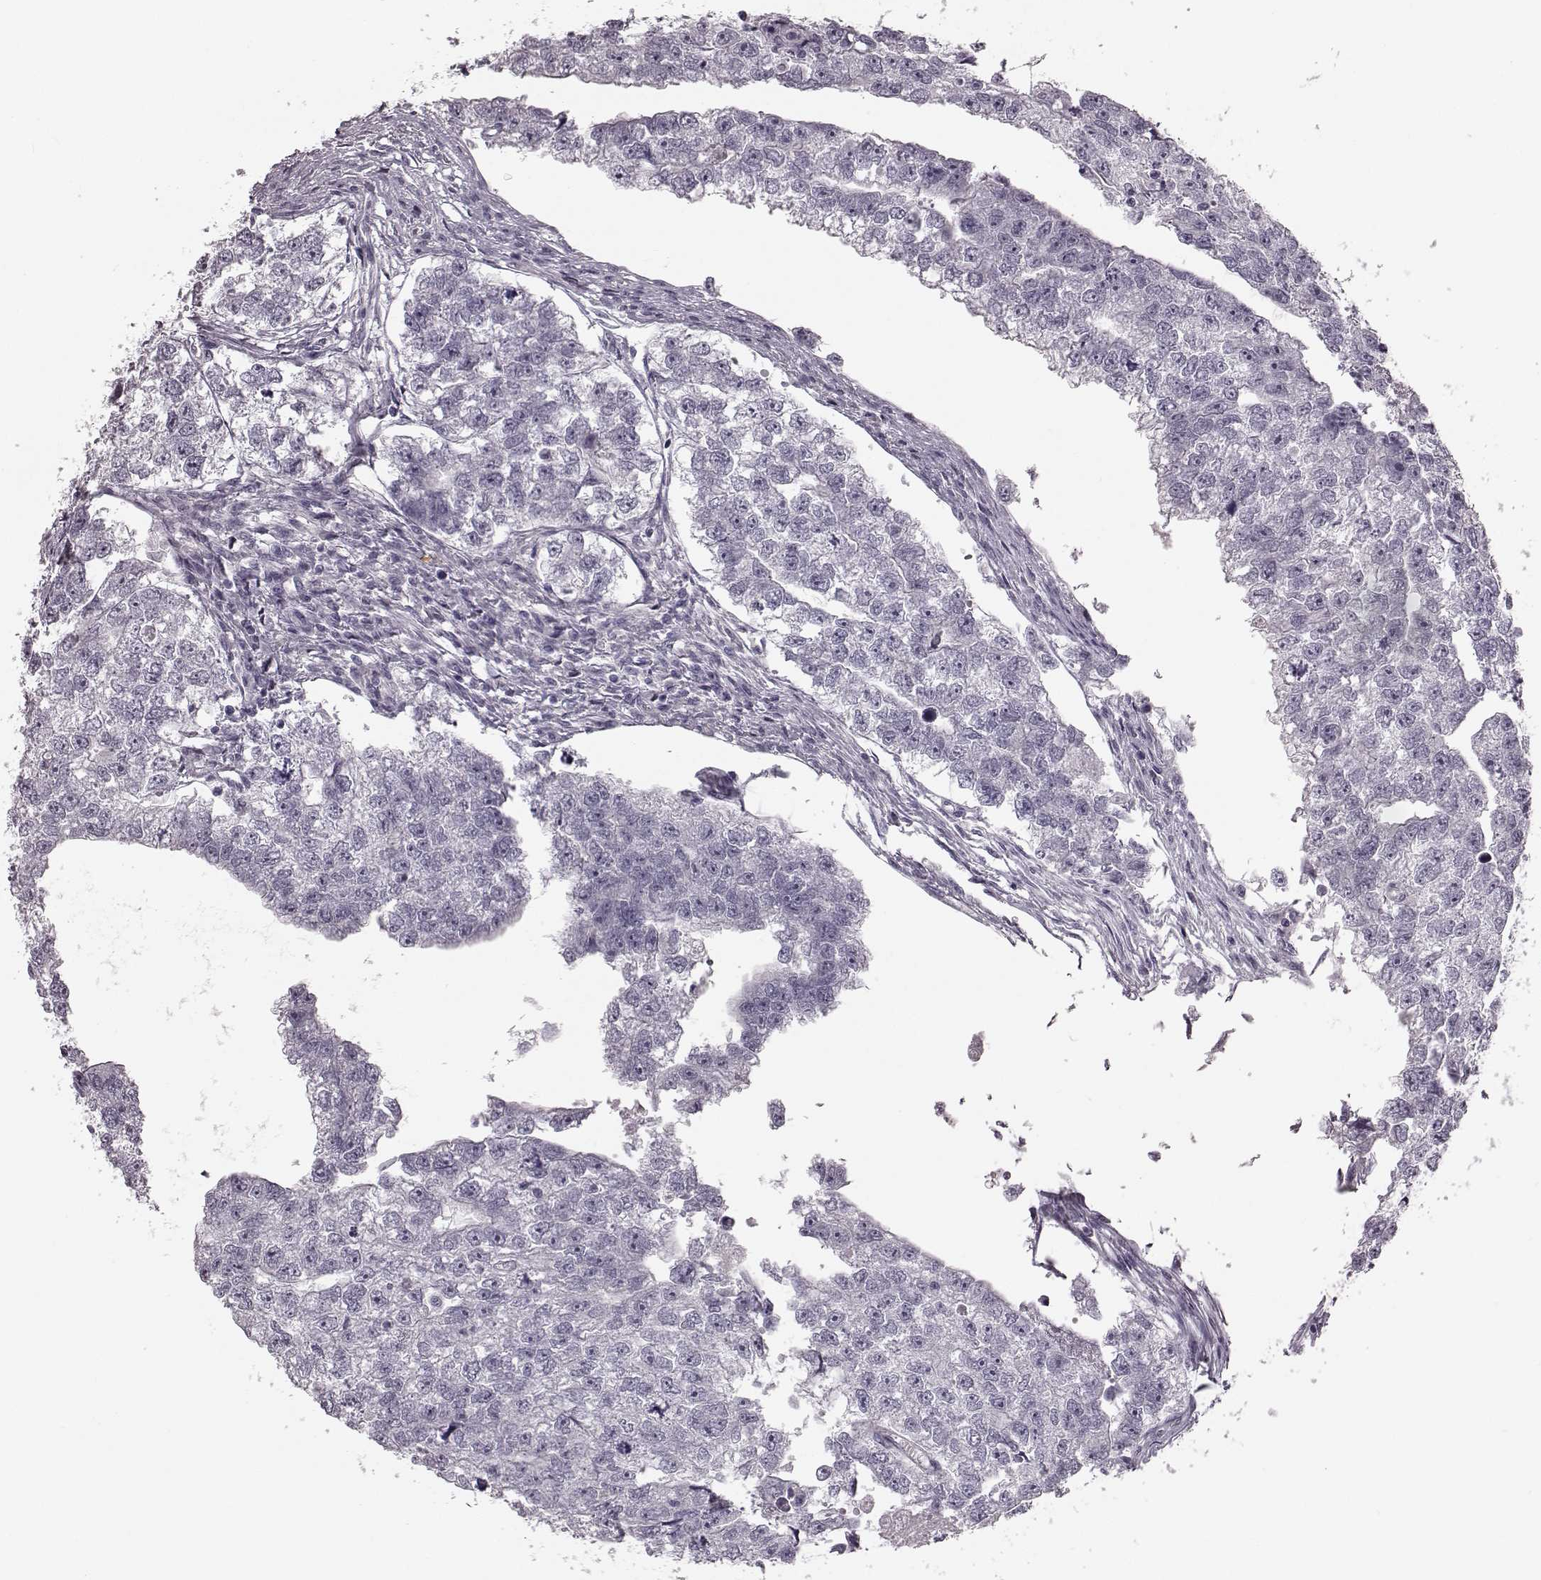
{"staining": {"intensity": "negative", "quantity": "none", "location": "none"}, "tissue": "testis cancer", "cell_type": "Tumor cells", "image_type": "cancer", "snomed": [{"axis": "morphology", "description": "Carcinoma, Embryonal, NOS"}, {"axis": "morphology", "description": "Teratoma, malignant, NOS"}, {"axis": "topography", "description": "Testis"}], "caption": "An immunohistochemistry micrograph of testis cancer is shown. There is no staining in tumor cells of testis cancer.", "gene": "ZNF433", "patient": {"sex": "male", "age": 44}}